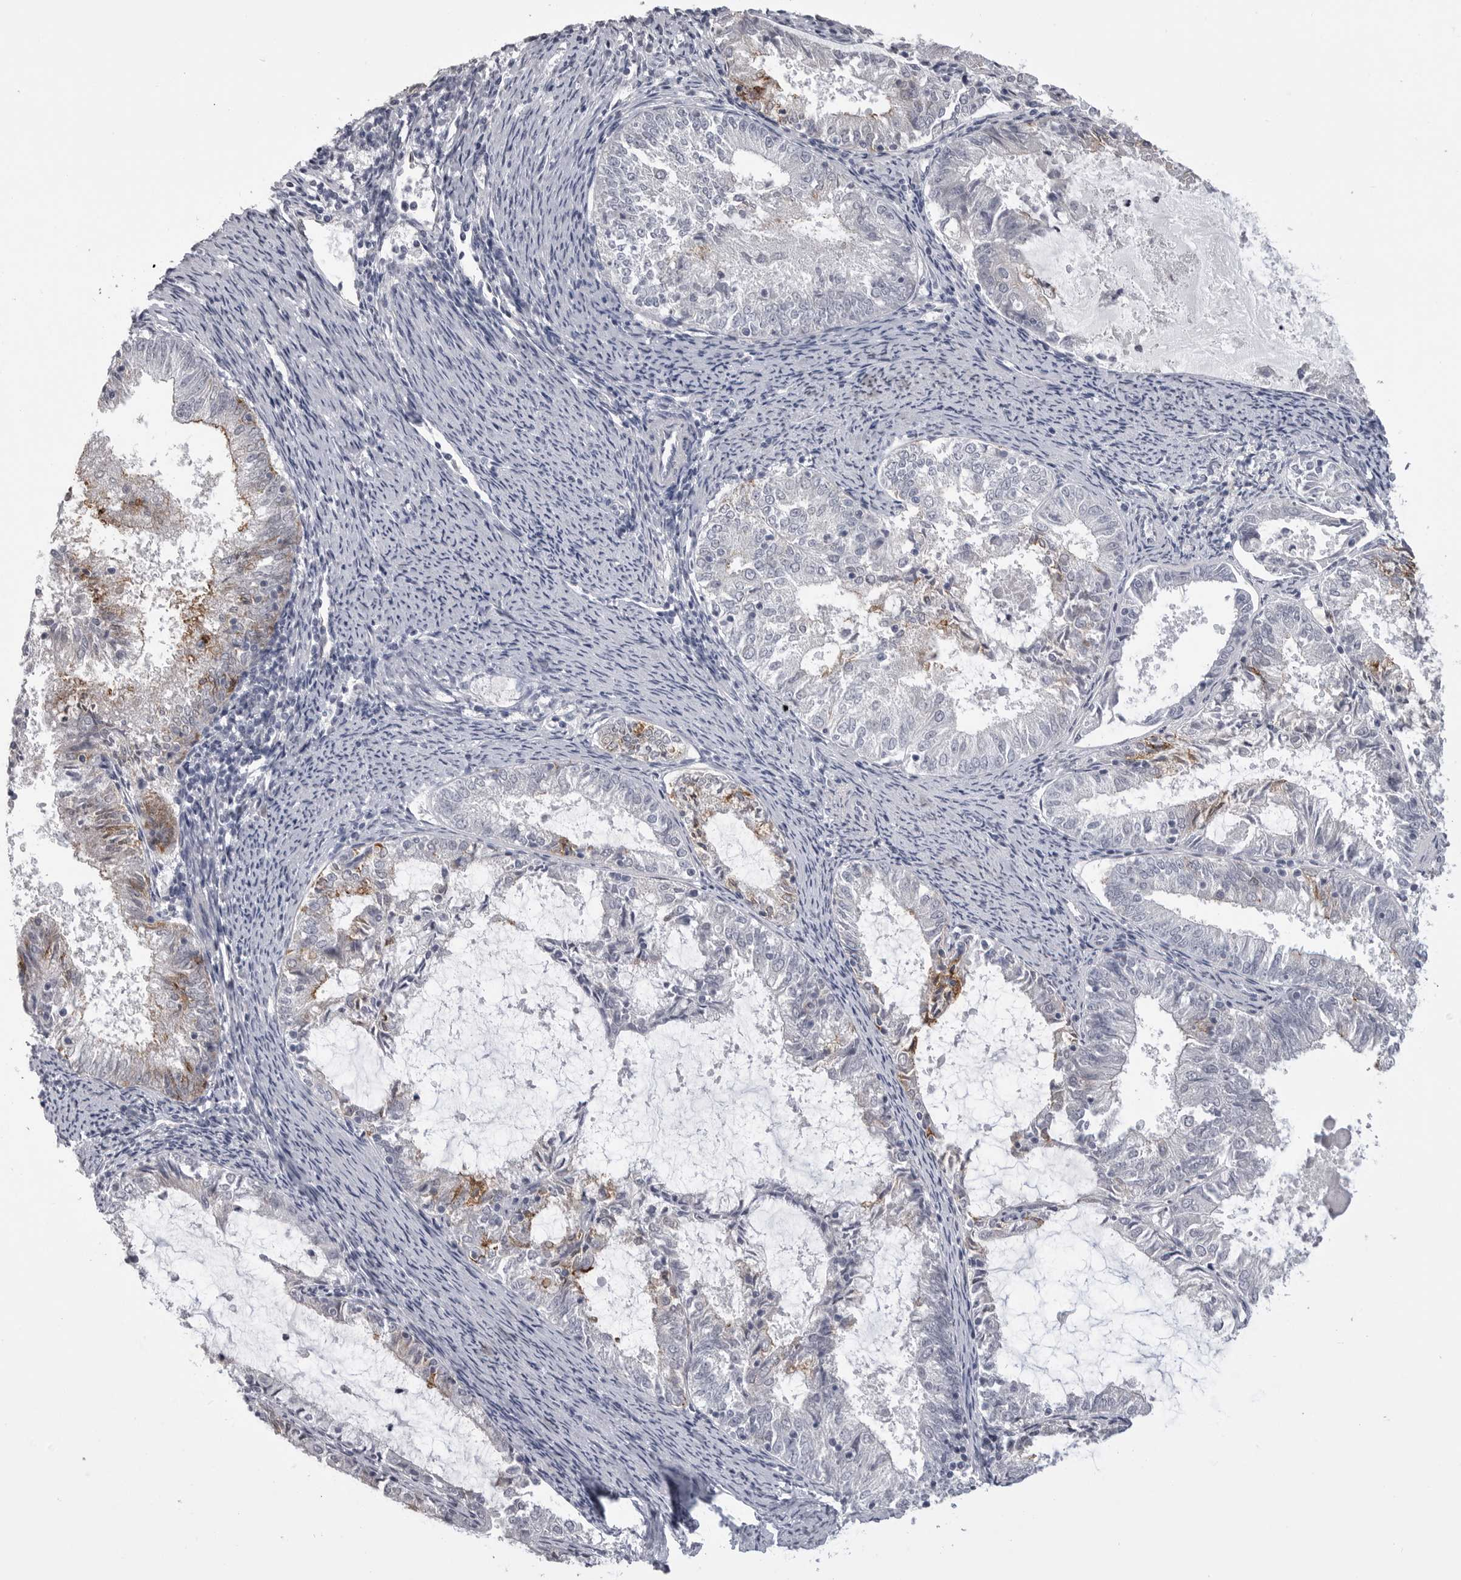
{"staining": {"intensity": "moderate", "quantity": "<25%", "location": "cytoplasmic/membranous"}, "tissue": "endometrial cancer", "cell_type": "Tumor cells", "image_type": "cancer", "snomed": [{"axis": "morphology", "description": "Adenocarcinoma, NOS"}, {"axis": "topography", "description": "Endometrium"}], "caption": "Adenocarcinoma (endometrial) tissue exhibits moderate cytoplasmic/membranous expression in about <25% of tumor cells (Brightfield microscopy of DAB IHC at high magnification).", "gene": "SERPING1", "patient": {"sex": "female", "age": 57}}